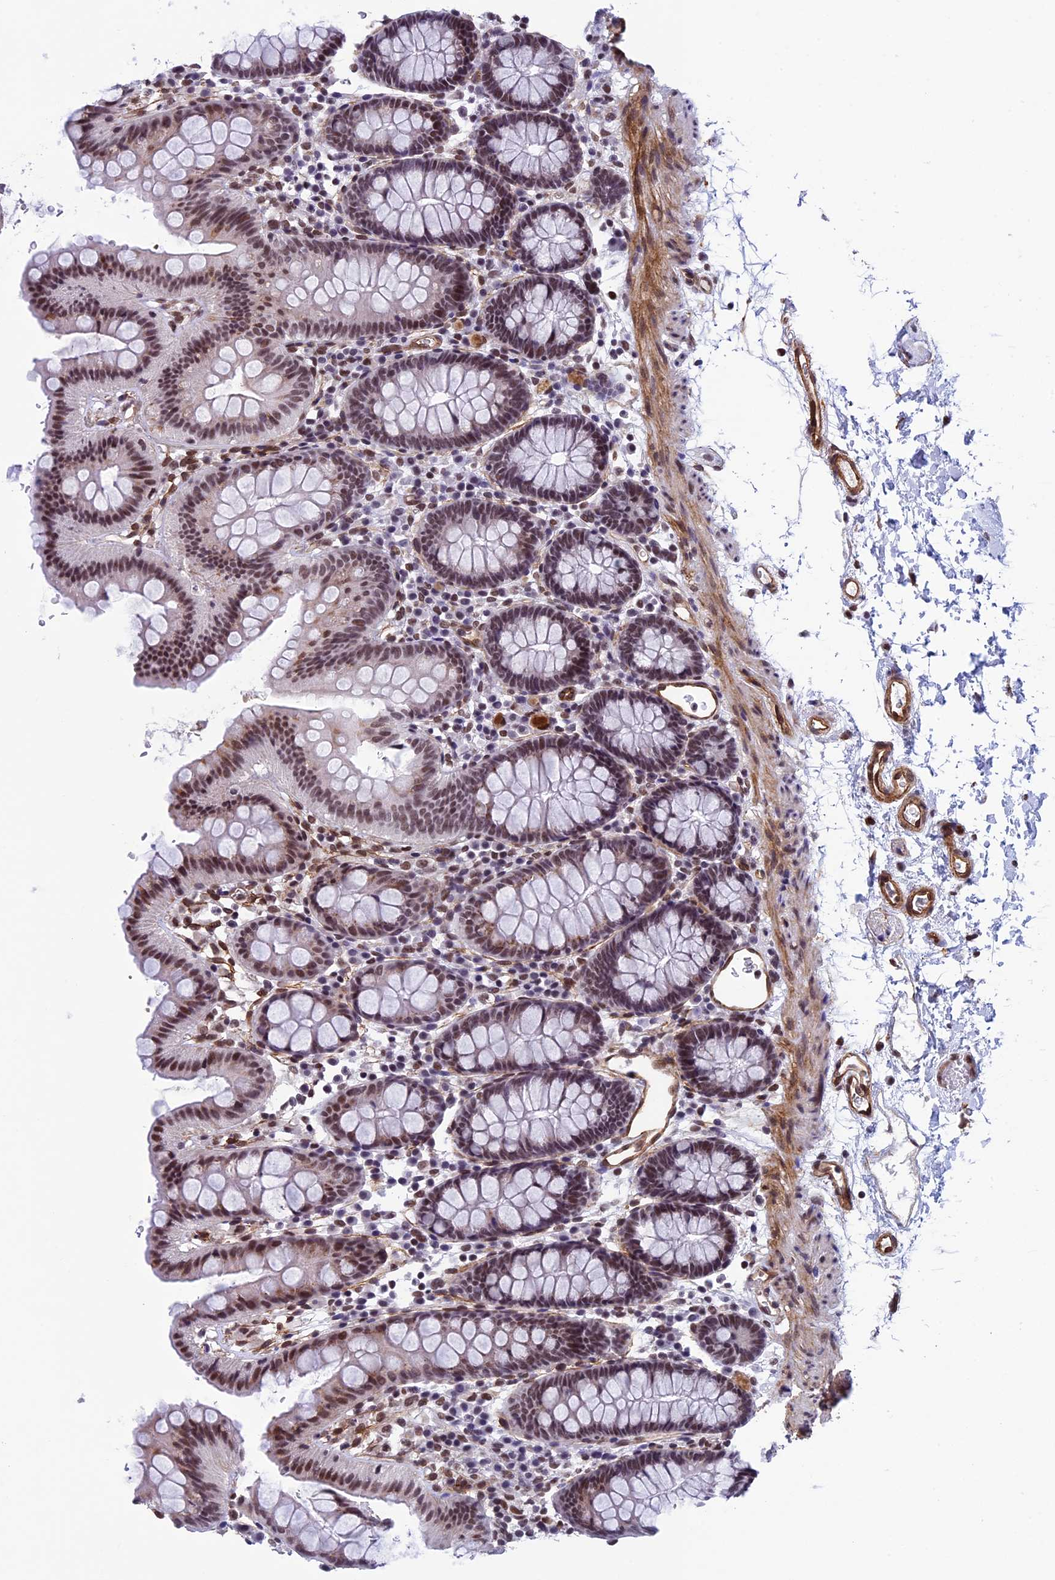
{"staining": {"intensity": "weak", "quantity": ">75%", "location": "nuclear"}, "tissue": "colon", "cell_type": "Endothelial cells", "image_type": "normal", "snomed": [{"axis": "morphology", "description": "Normal tissue, NOS"}, {"axis": "topography", "description": "Colon"}], "caption": "Benign colon exhibits weak nuclear staining in about >75% of endothelial cells.", "gene": "NIPBL", "patient": {"sex": "male", "age": 75}}